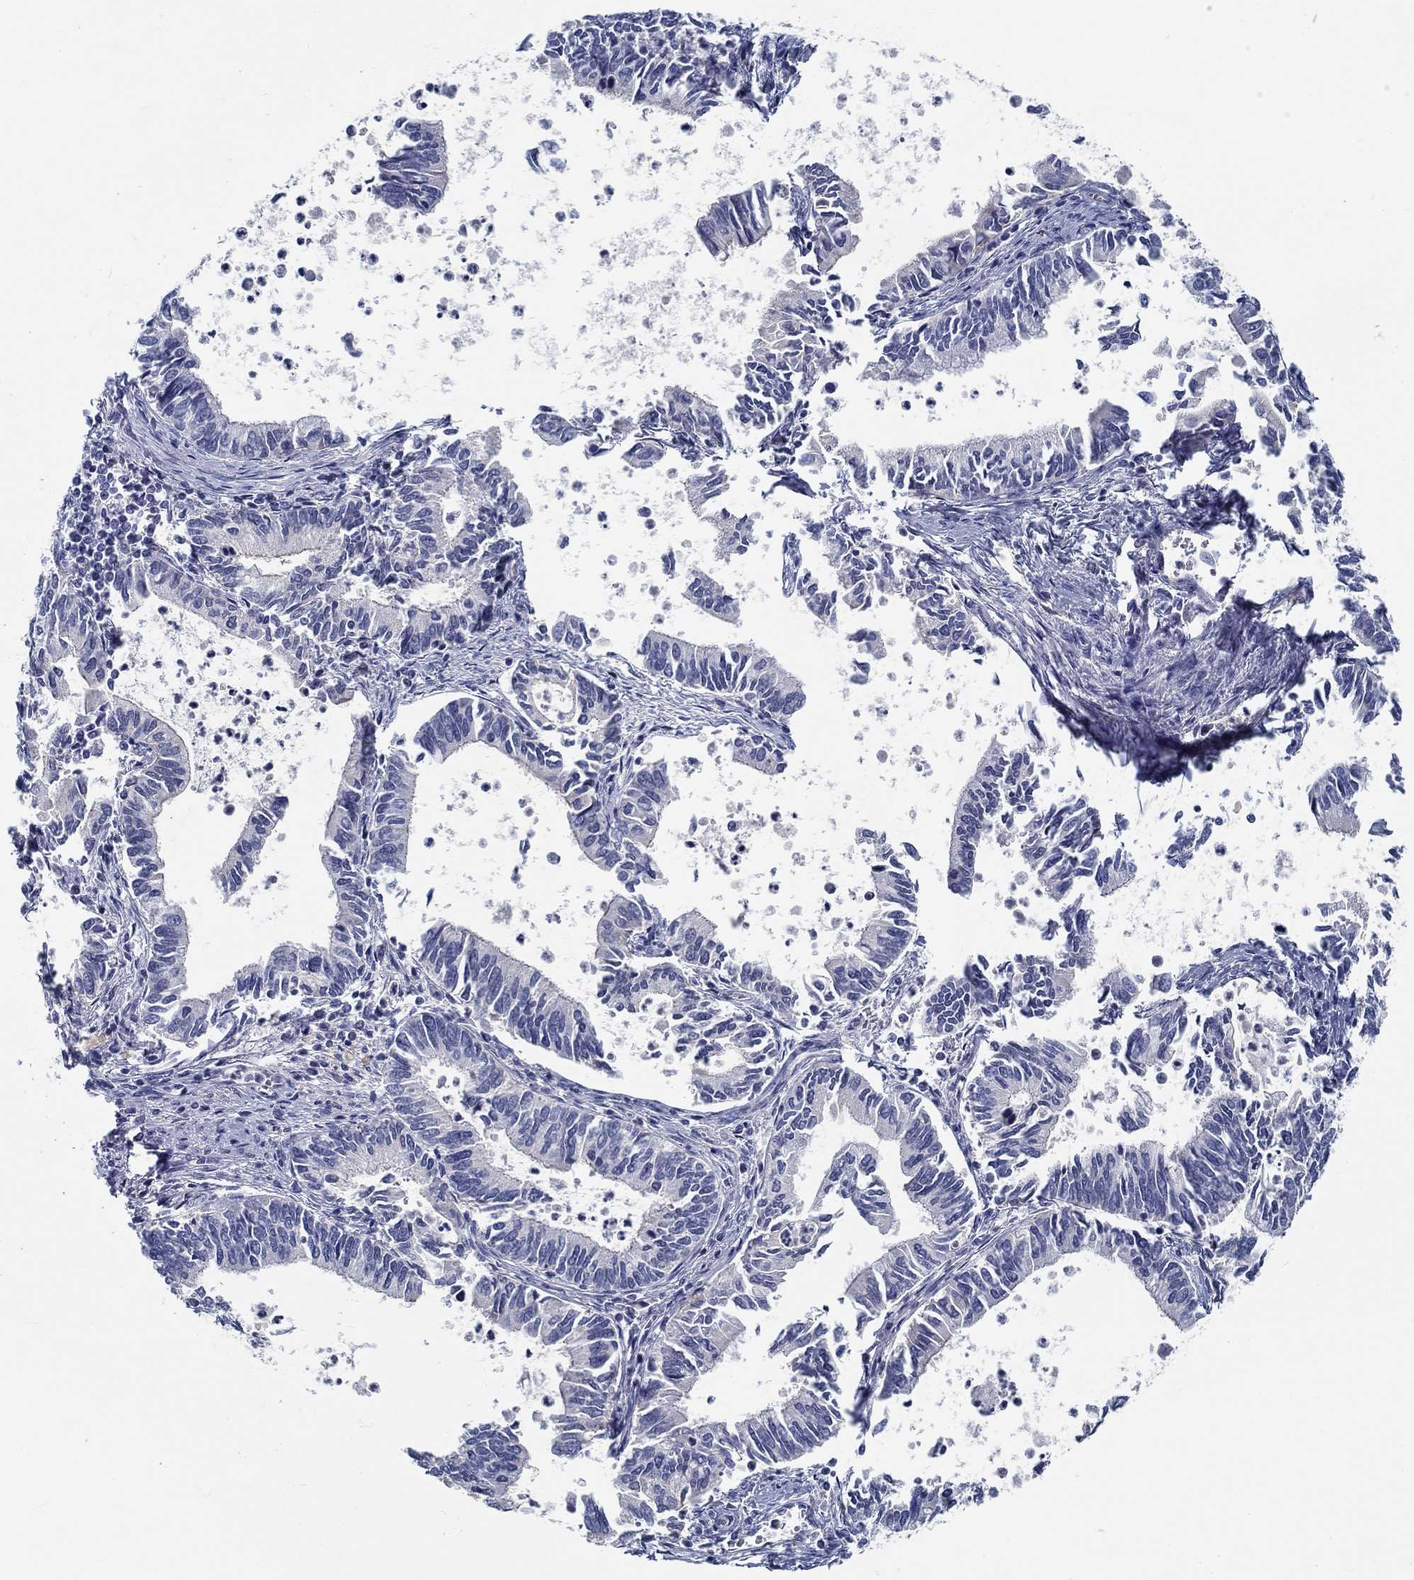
{"staining": {"intensity": "negative", "quantity": "none", "location": "none"}, "tissue": "cervical cancer", "cell_type": "Tumor cells", "image_type": "cancer", "snomed": [{"axis": "morphology", "description": "Adenocarcinoma, NOS"}, {"axis": "topography", "description": "Cervix"}], "caption": "IHC photomicrograph of cervical adenocarcinoma stained for a protein (brown), which shows no staining in tumor cells. The staining is performed using DAB (3,3'-diaminobenzidine) brown chromogen with nuclei counter-stained in using hematoxylin.", "gene": "MYBPC1", "patient": {"sex": "female", "age": 42}}